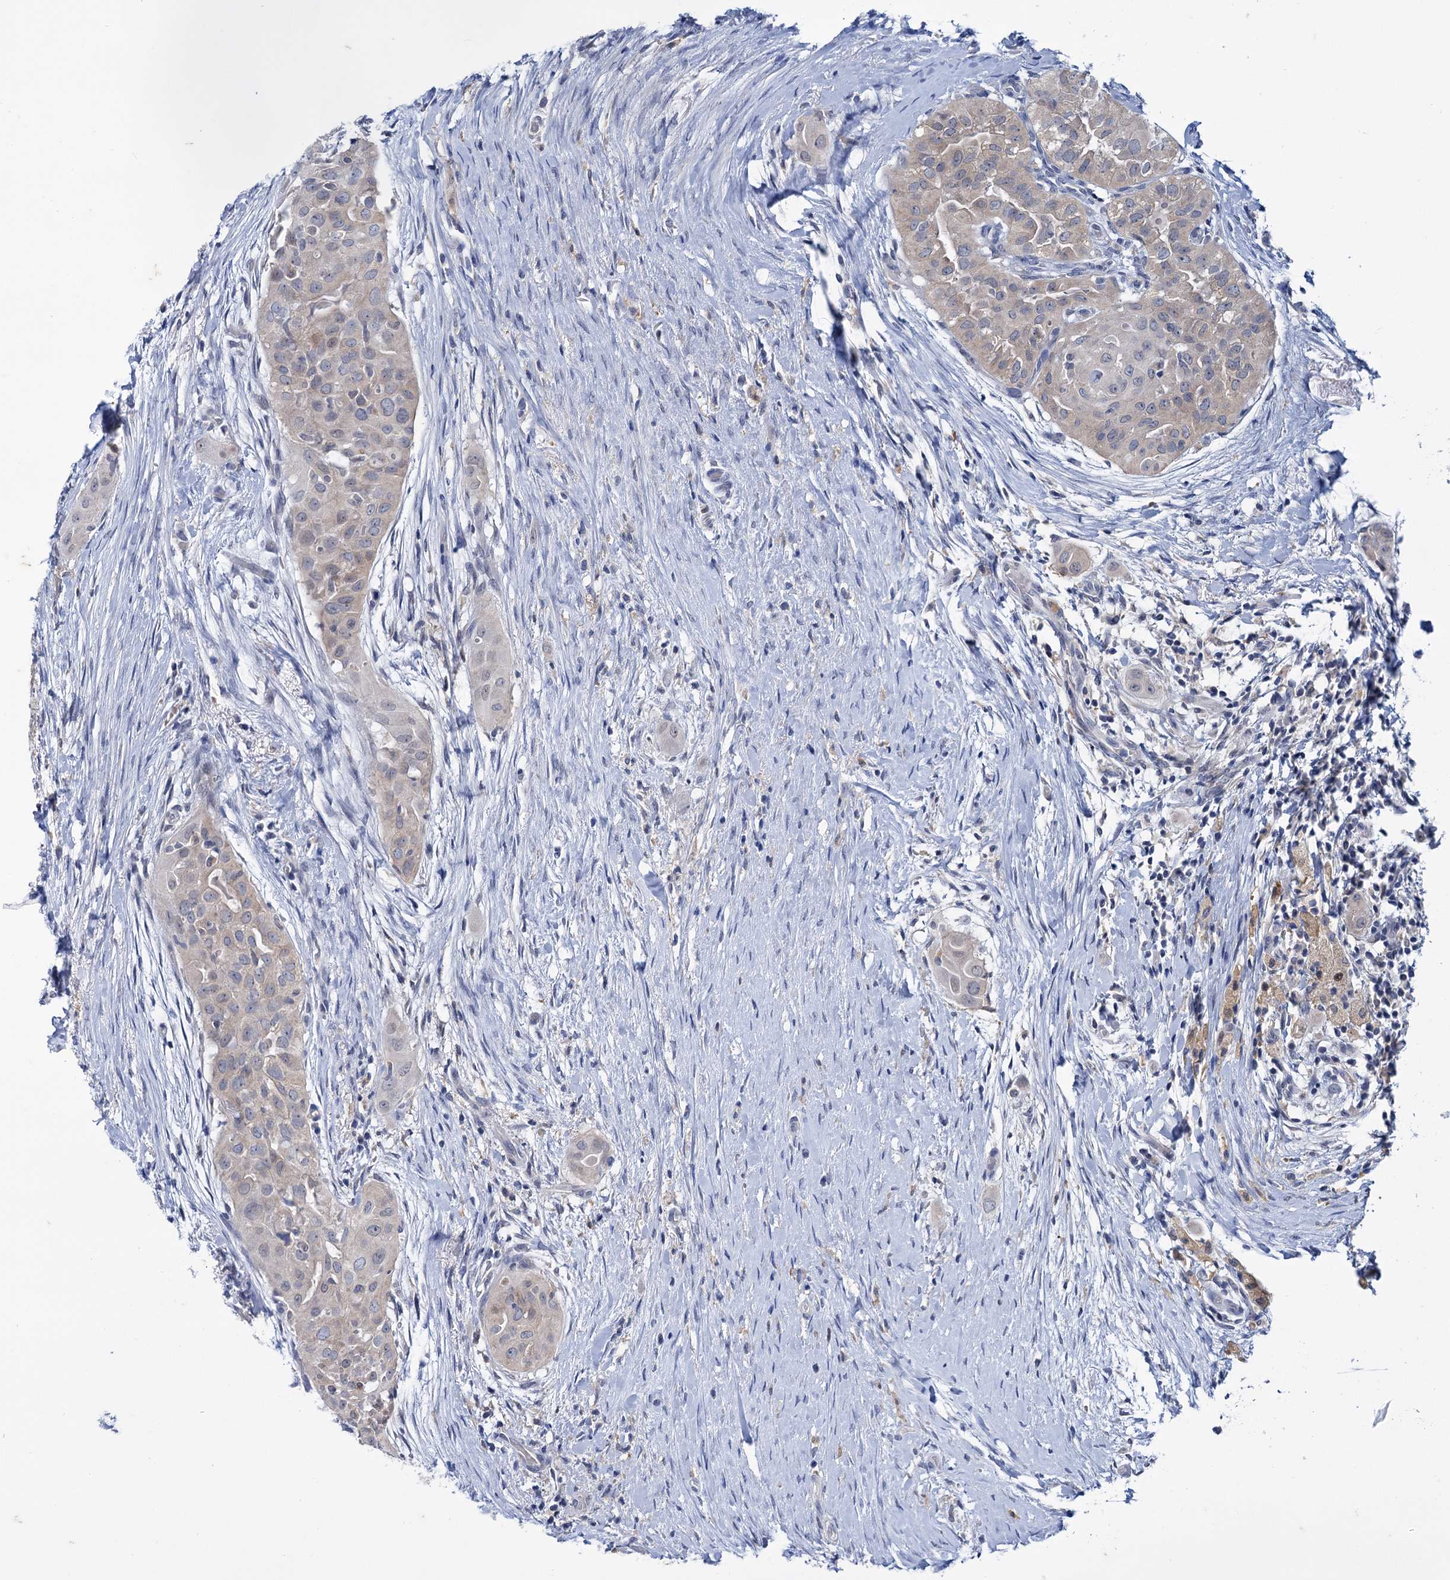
{"staining": {"intensity": "negative", "quantity": "none", "location": "none"}, "tissue": "thyroid cancer", "cell_type": "Tumor cells", "image_type": "cancer", "snomed": [{"axis": "morphology", "description": "Papillary adenocarcinoma, NOS"}, {"axis": "topography", "description": "Thyroid gland"}], "caption": "The immunohistochemistry image has no significant staining in tumor cells of thyroid papillary adenocarcinoma tissue.", "gene": "MID1IP1", "patient": {"sex": "female", "age": 59}}